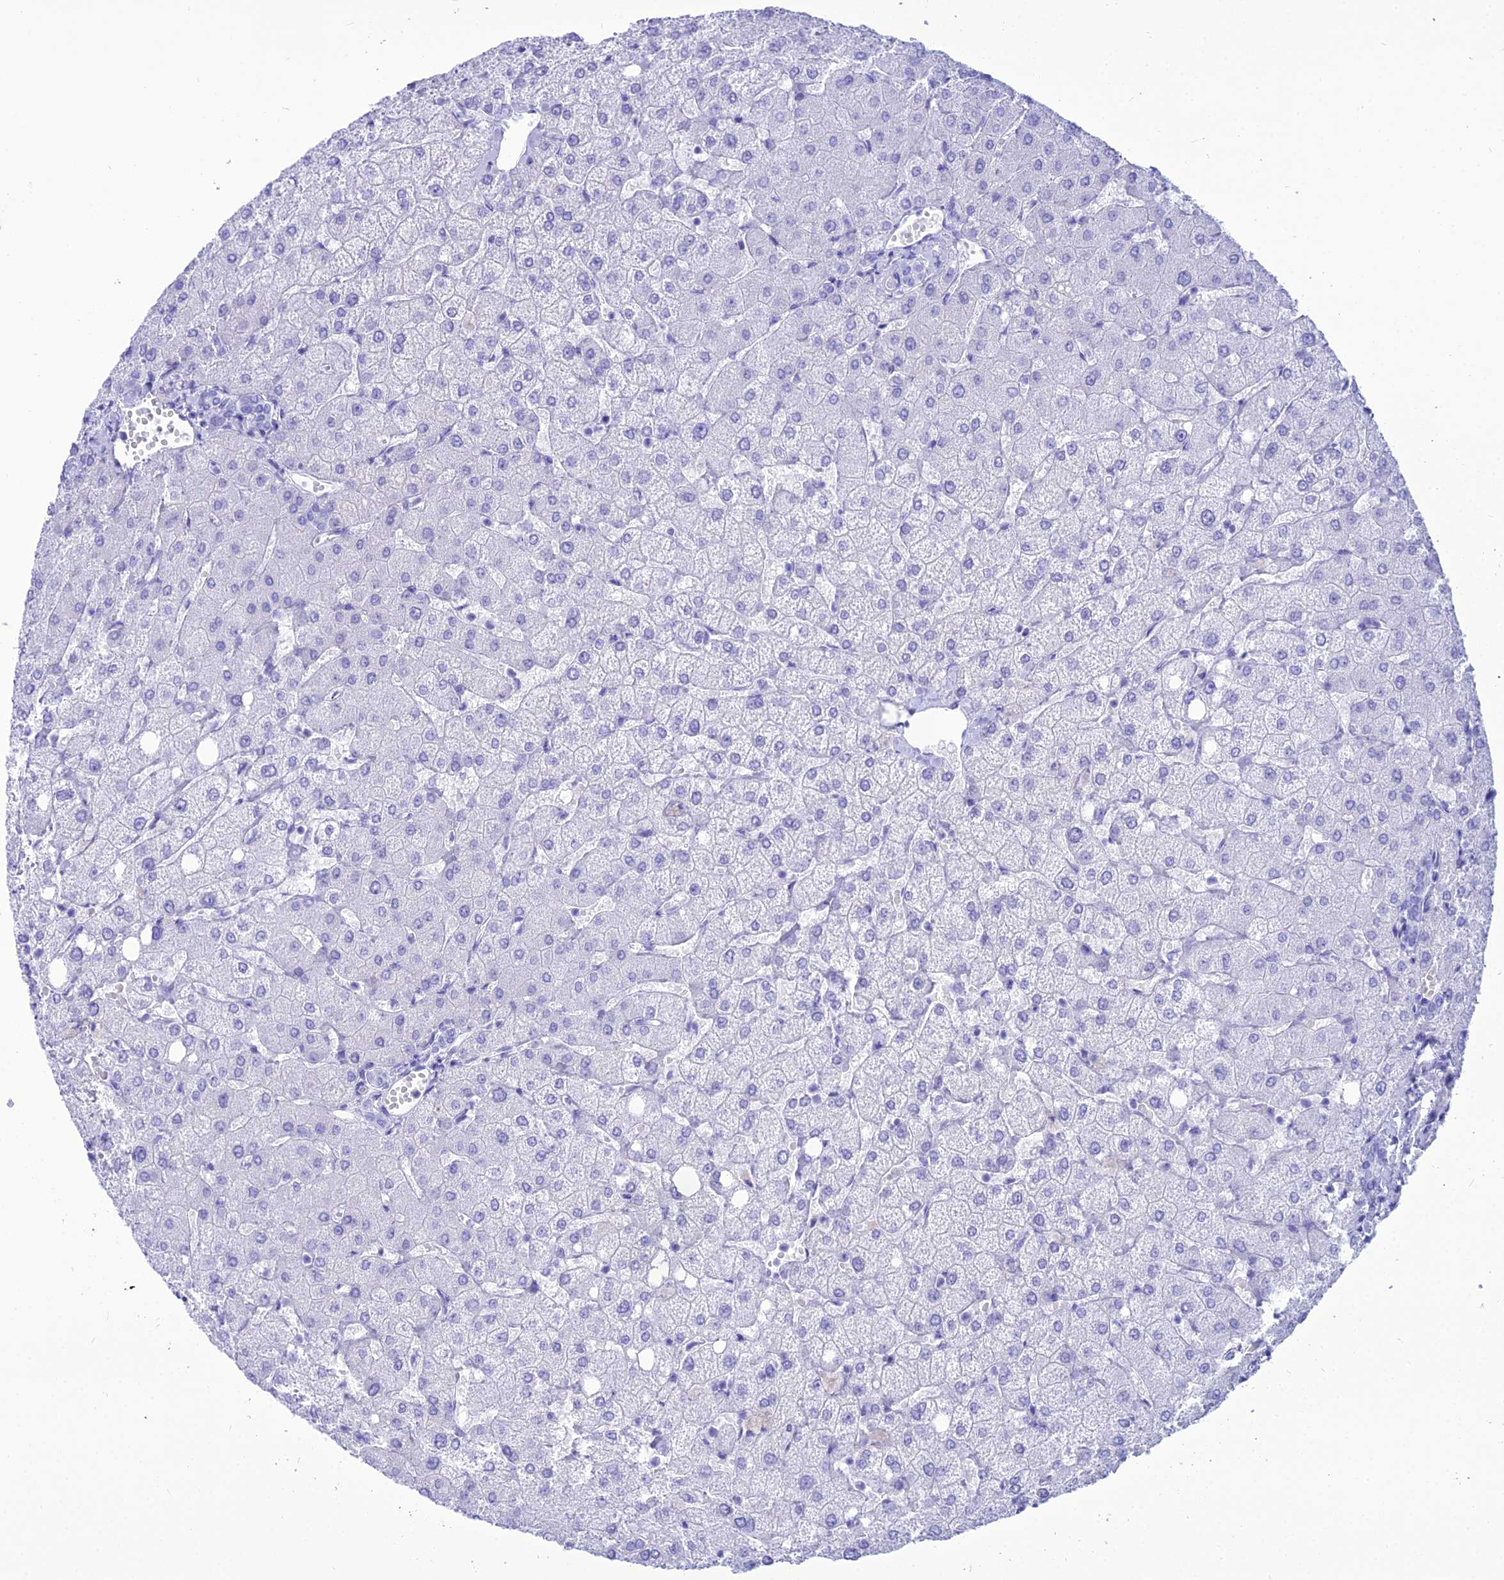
{"staining": {"intensity": "negative", "quantity": "none", "location": "none"}, "tissue": "liver", "cell_type": "Cholangiocytes", "image_type": "normal", "snomed": [{"axis": "morphology", "description": "Normal tissue, NOS"}, {"axis": "topography", "description": "Liver"}], "caption": "Cholangiocytes are negative for brown protein staining in benign liver. Nuclei are stained in blue.", "gene": "PNMA5", "patient": {"sex": "female", "age": 54}}